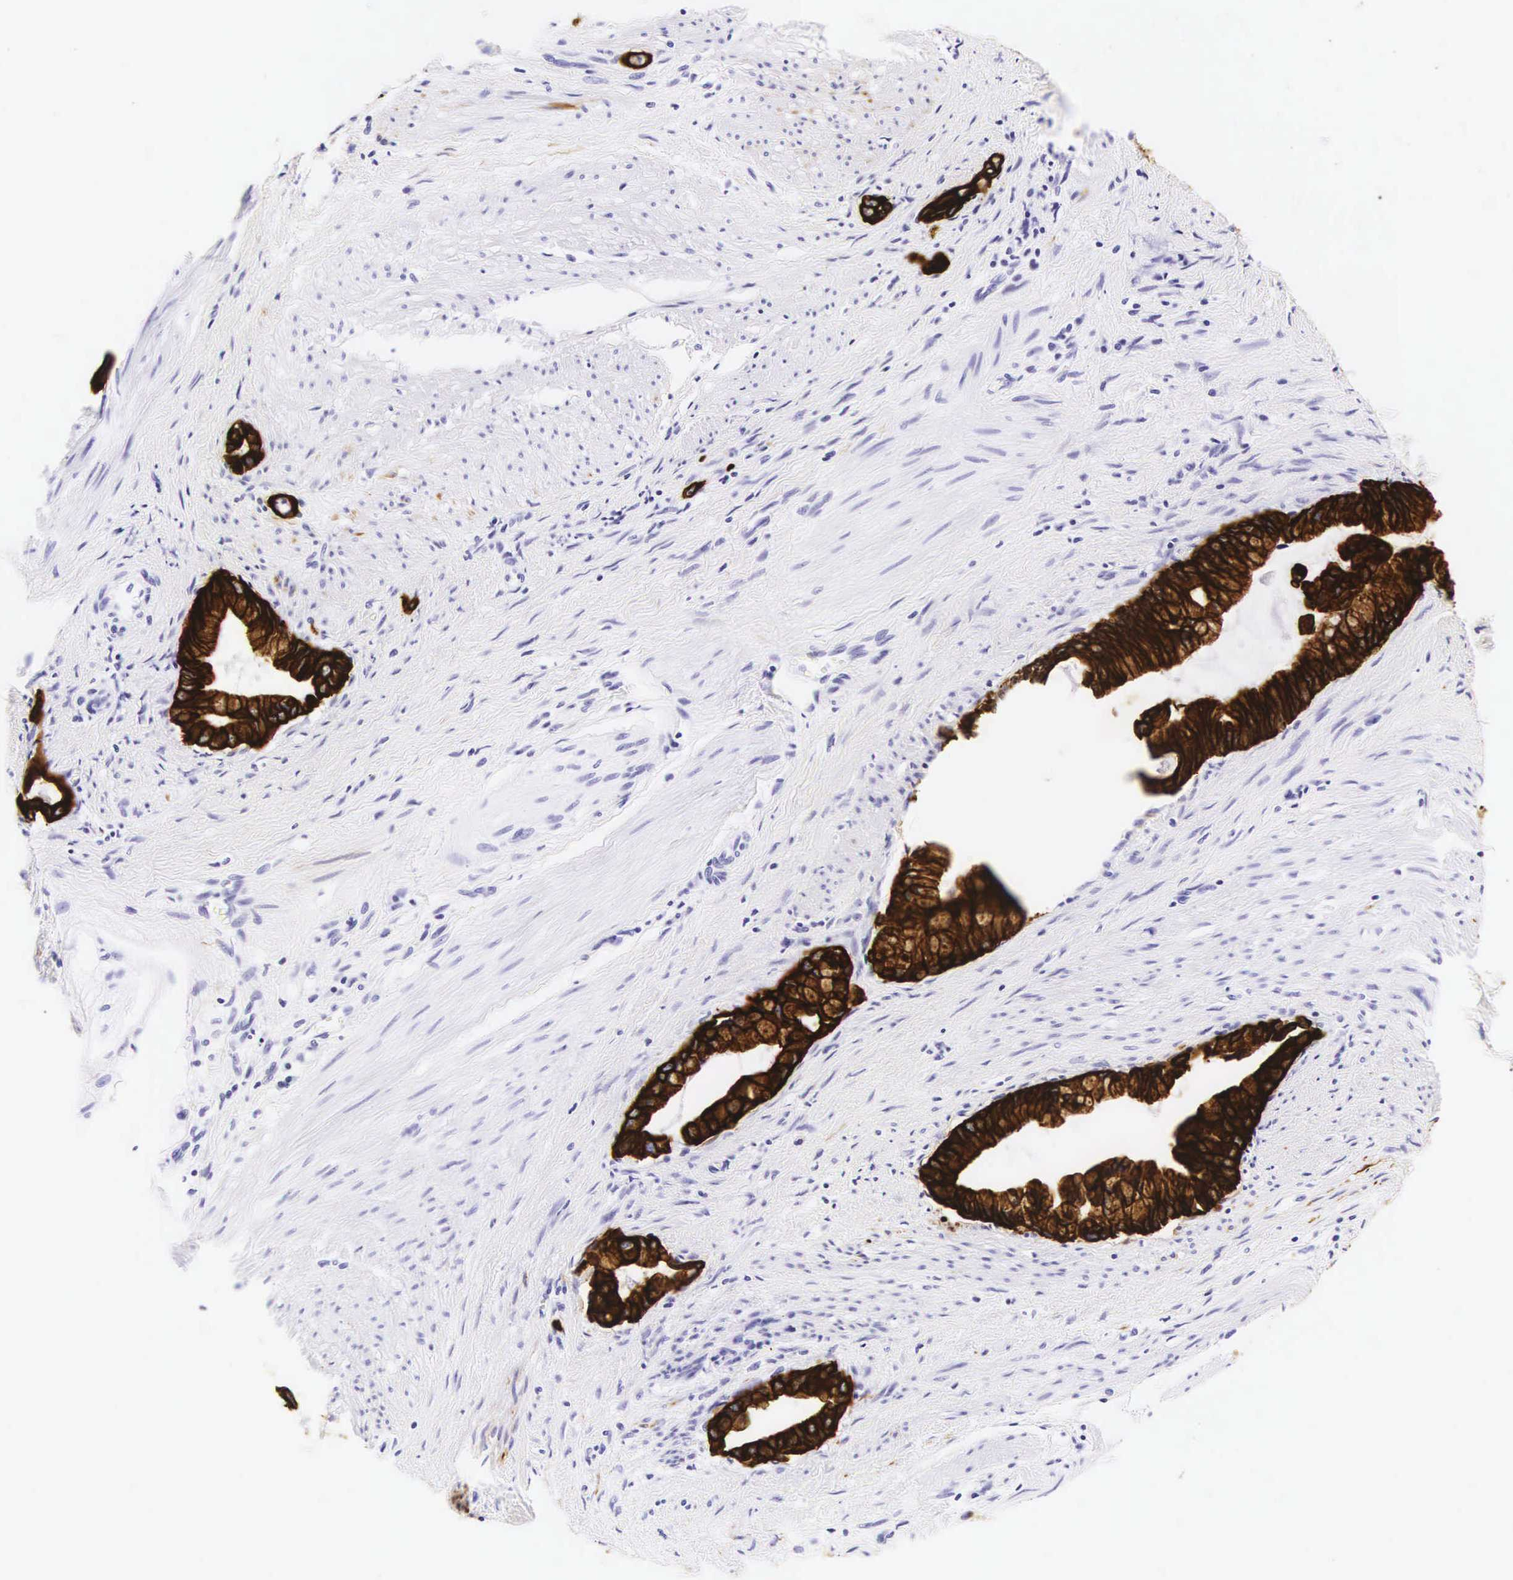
{"staining": {"intensity": "strong", "quantity": ">75%", "location": "cytoplasmic/membranous"}, "tissue": "pancreatic cancer", "cell_type": "Tumor cells", "image_type": "cancer", "snomed": [{"axis": "morphology", "description": "Adenocarcinoma, NOS"}, {"axis": "topography", "description": "Pancreas"}], "caption": "DAB immunohistochemical staining of human pancreatic cancer demonstrates strong cytoplasmic/membranous protein expression in about >75% of tumor cells. Immunohistochemistry (ihc) stains the protein in brown and the nuclei are stained blue.", "gene": "KRT18", "patient": {"sex": "male", "age": 59}}